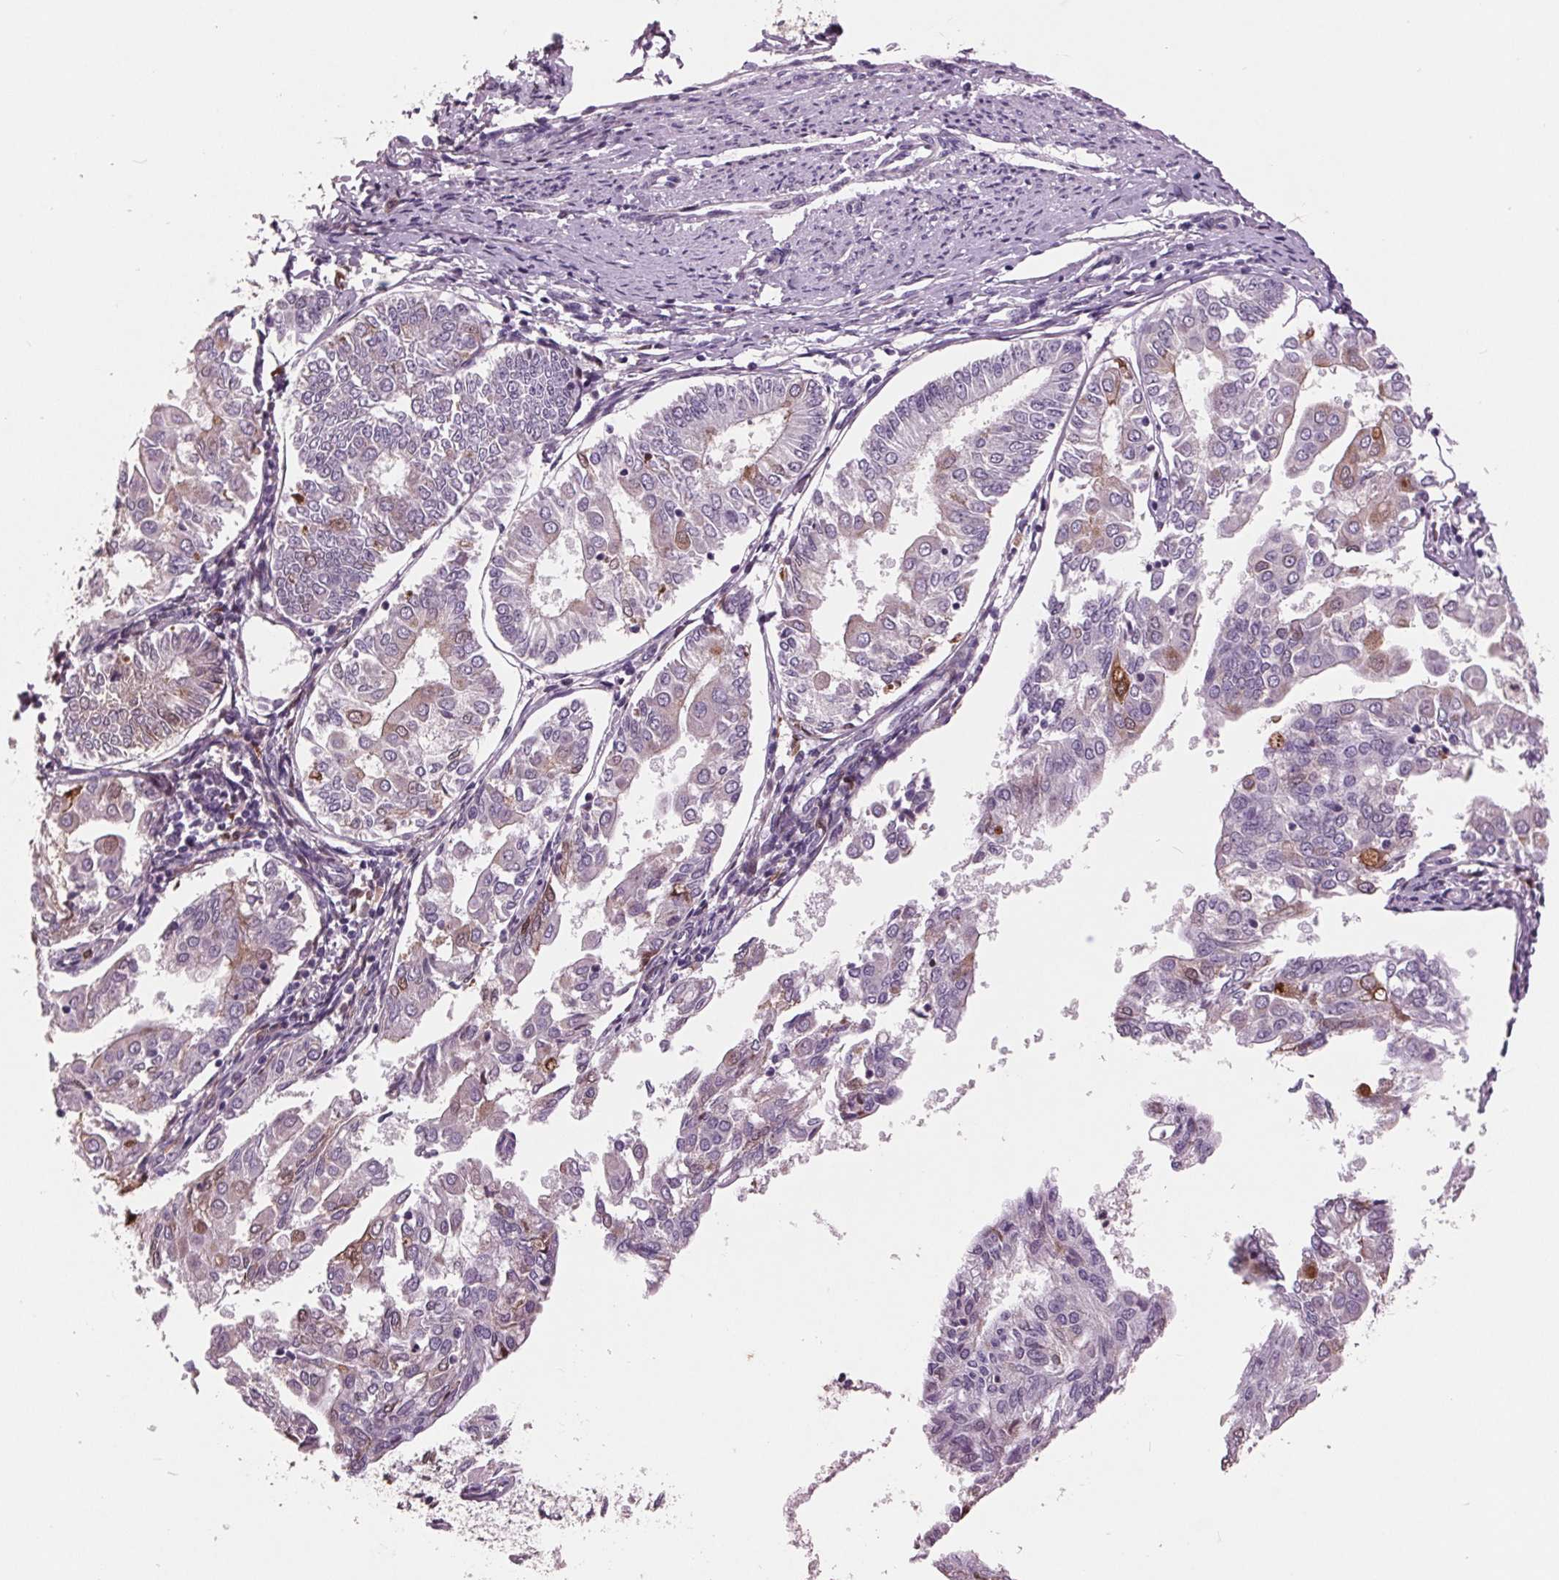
{"staining": {"intensity": "moderate", "quantity": "<25%", "location": "cytoplasmic/membranous"}, "tissue": "endometrial cancer", "cell_type": "Tumor cells", "image_type": "cancer", "snomed": [{"axis": "morphology", "description": "Adenocarcinoma, NOS"}, {"axis": "topography", "description": "Endometrium"}], "caption": "There is low levels of moderate cytoplasmic/membranous staining in tumor cells of endometrial cancer, as demonstrated by immunohistochemical staining (brown color).", "gene": "C6", "patient": {"sex": "female", "age": 68}}